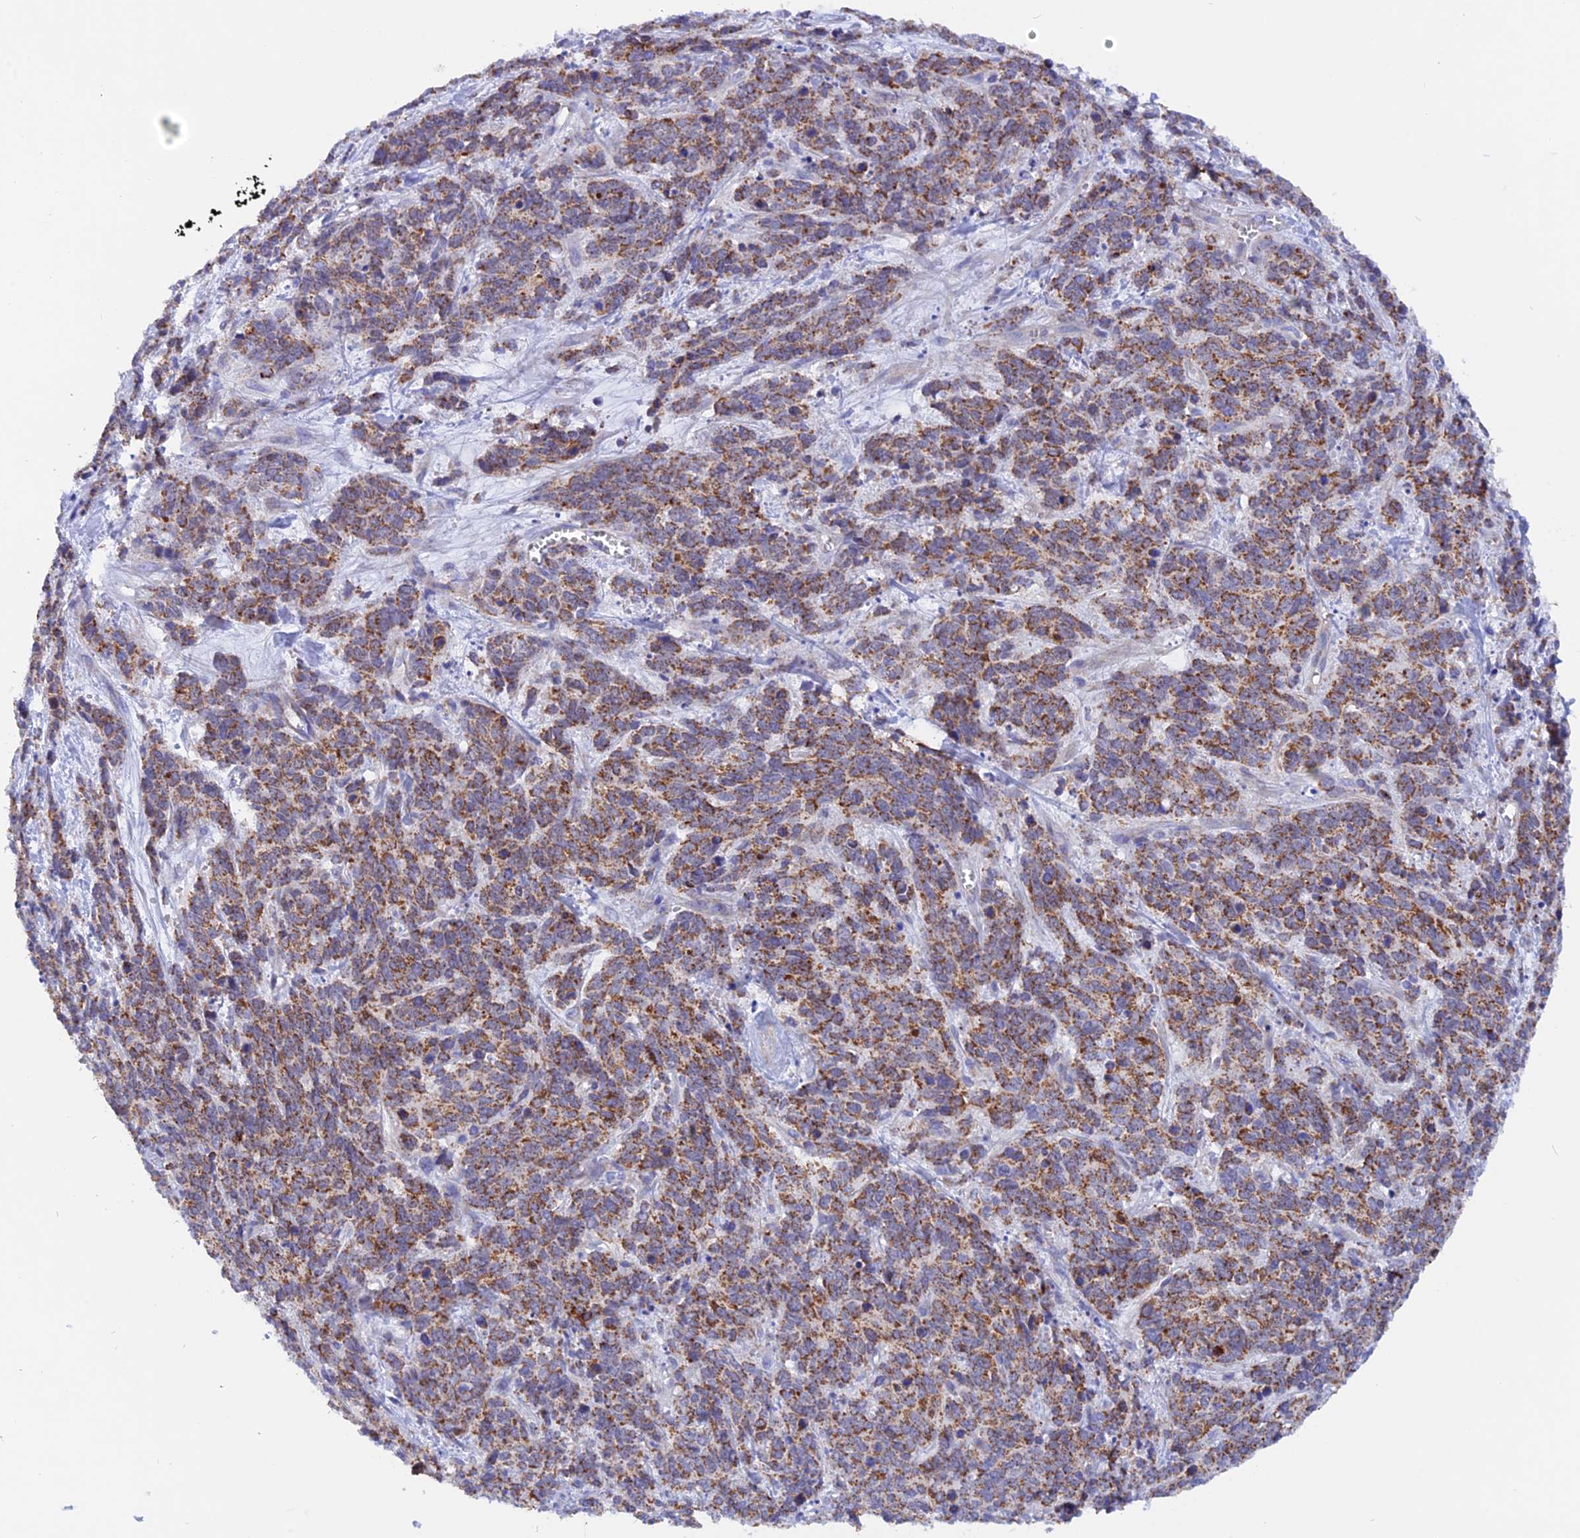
{"staining": {"intensity": "moderate", "quantity": ">75%", "location": "cytoplasmic/membranous"}, "tissue": "cervical cancer", "cell_type": "Tumor cells", "image_type": "cancer", "snomed": [{"axis": "morphology", "description": "Squamous cell carcinoma, NOS"}, {"axis": "topography", "description": "Cervix"}], "caption": "Cervical cancer stained with a protein marker reveals moderate staining in tumor cells.", "gene": "GCDH", "patient": {"sex": "female", "age": 60}}